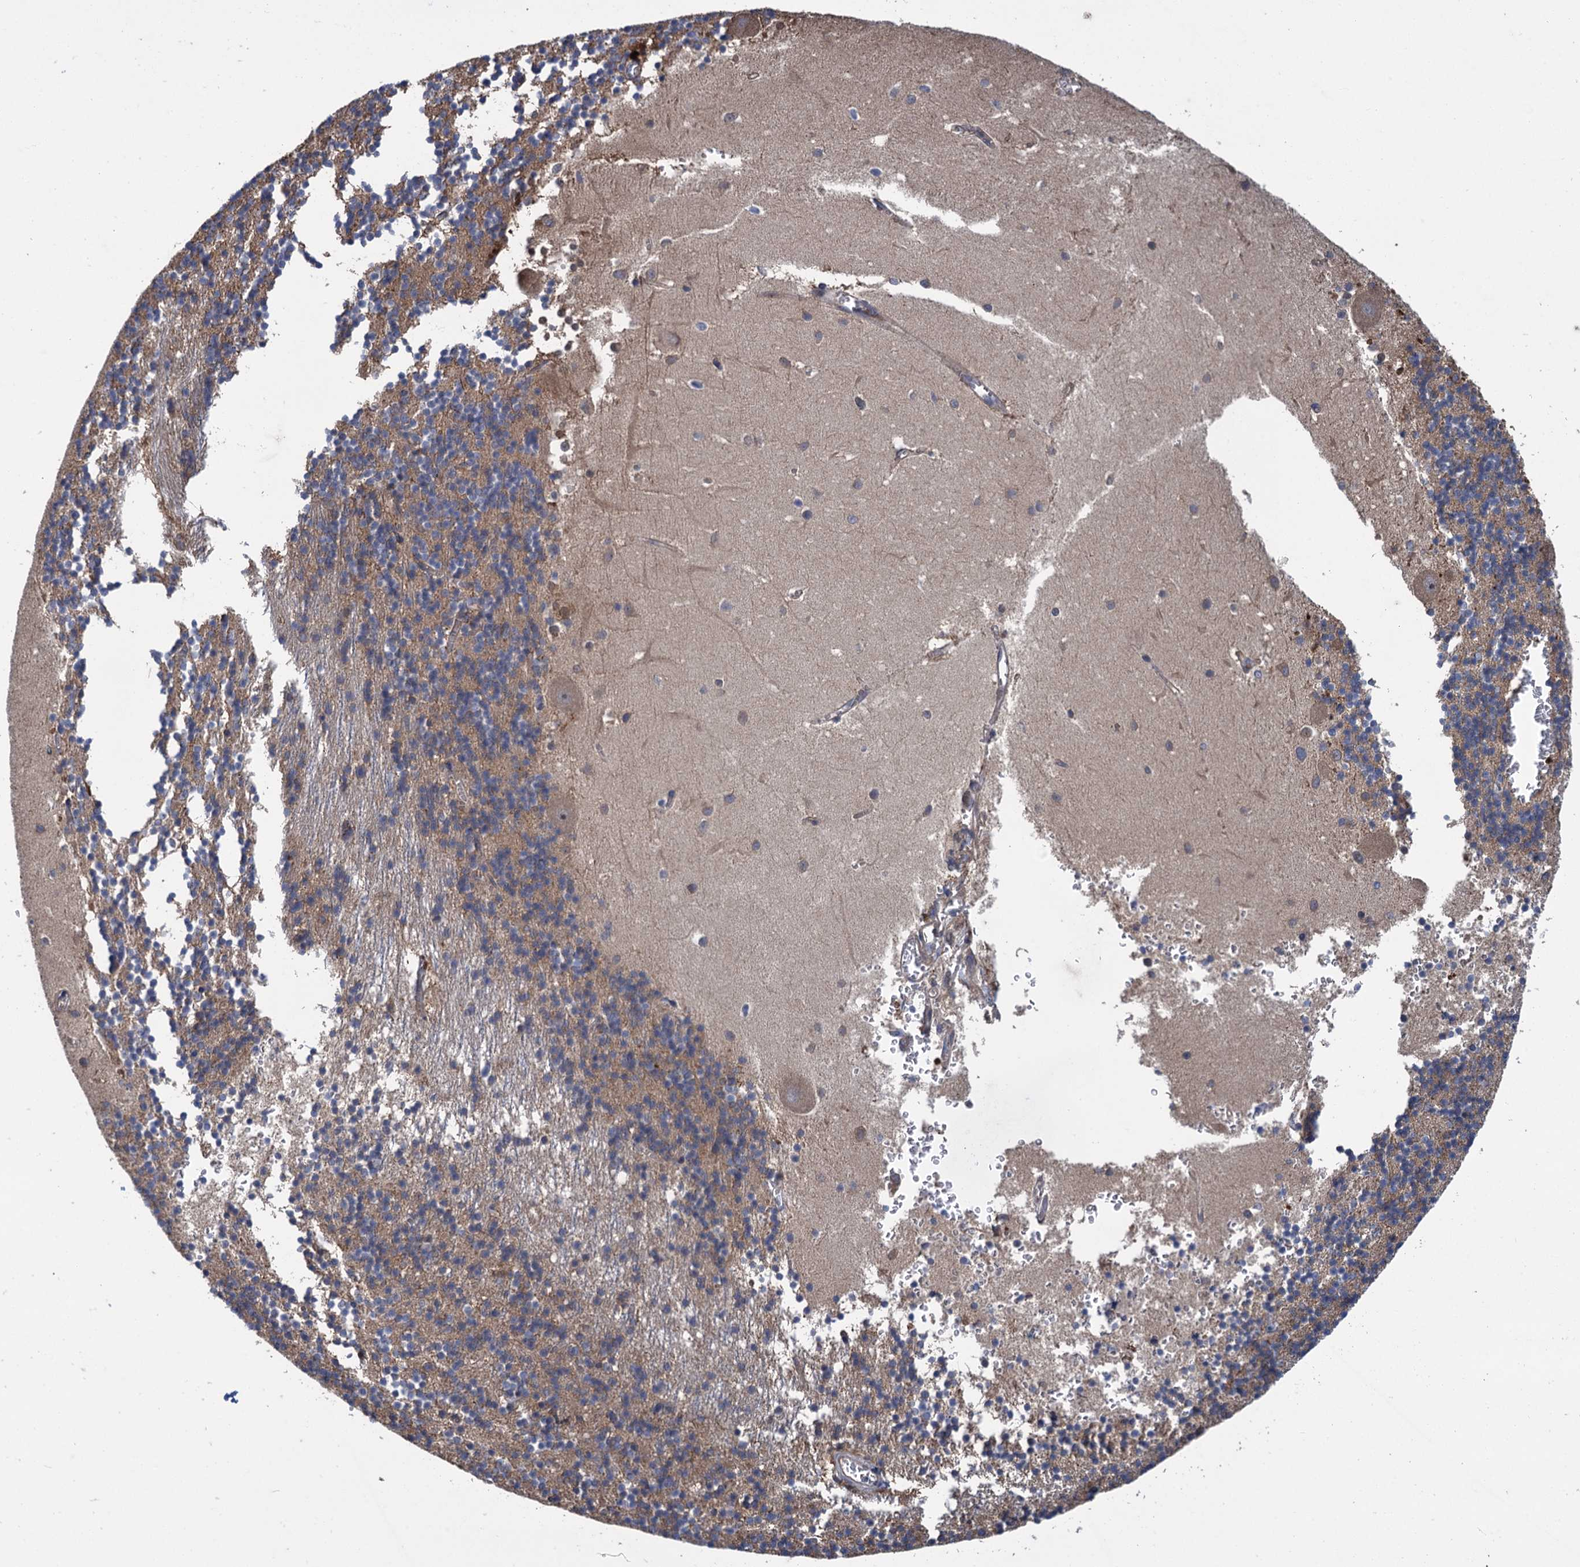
{"staining": {"intensity": "moderate", "quantity": "25%-75%", "location": "cytoplasmic/membranous"}, "tissue": "cerebellum", "cell_type": "Cells in granular layer", "image_type": "normal", "snomed": [{"axis": "morphology", "description": "Normal tissue, NOS"}, {"axis": "topography", "description": "Cerebellum"}], "caption": "This histopathology image reveals IHC staining of normal human cerebellum, with medium moderate cytoplasmic/membranous expression in about 25%-75% of cells in granular layer.", "gene": "CNTN5", "patient": {"sex": "male", "age": 54}}